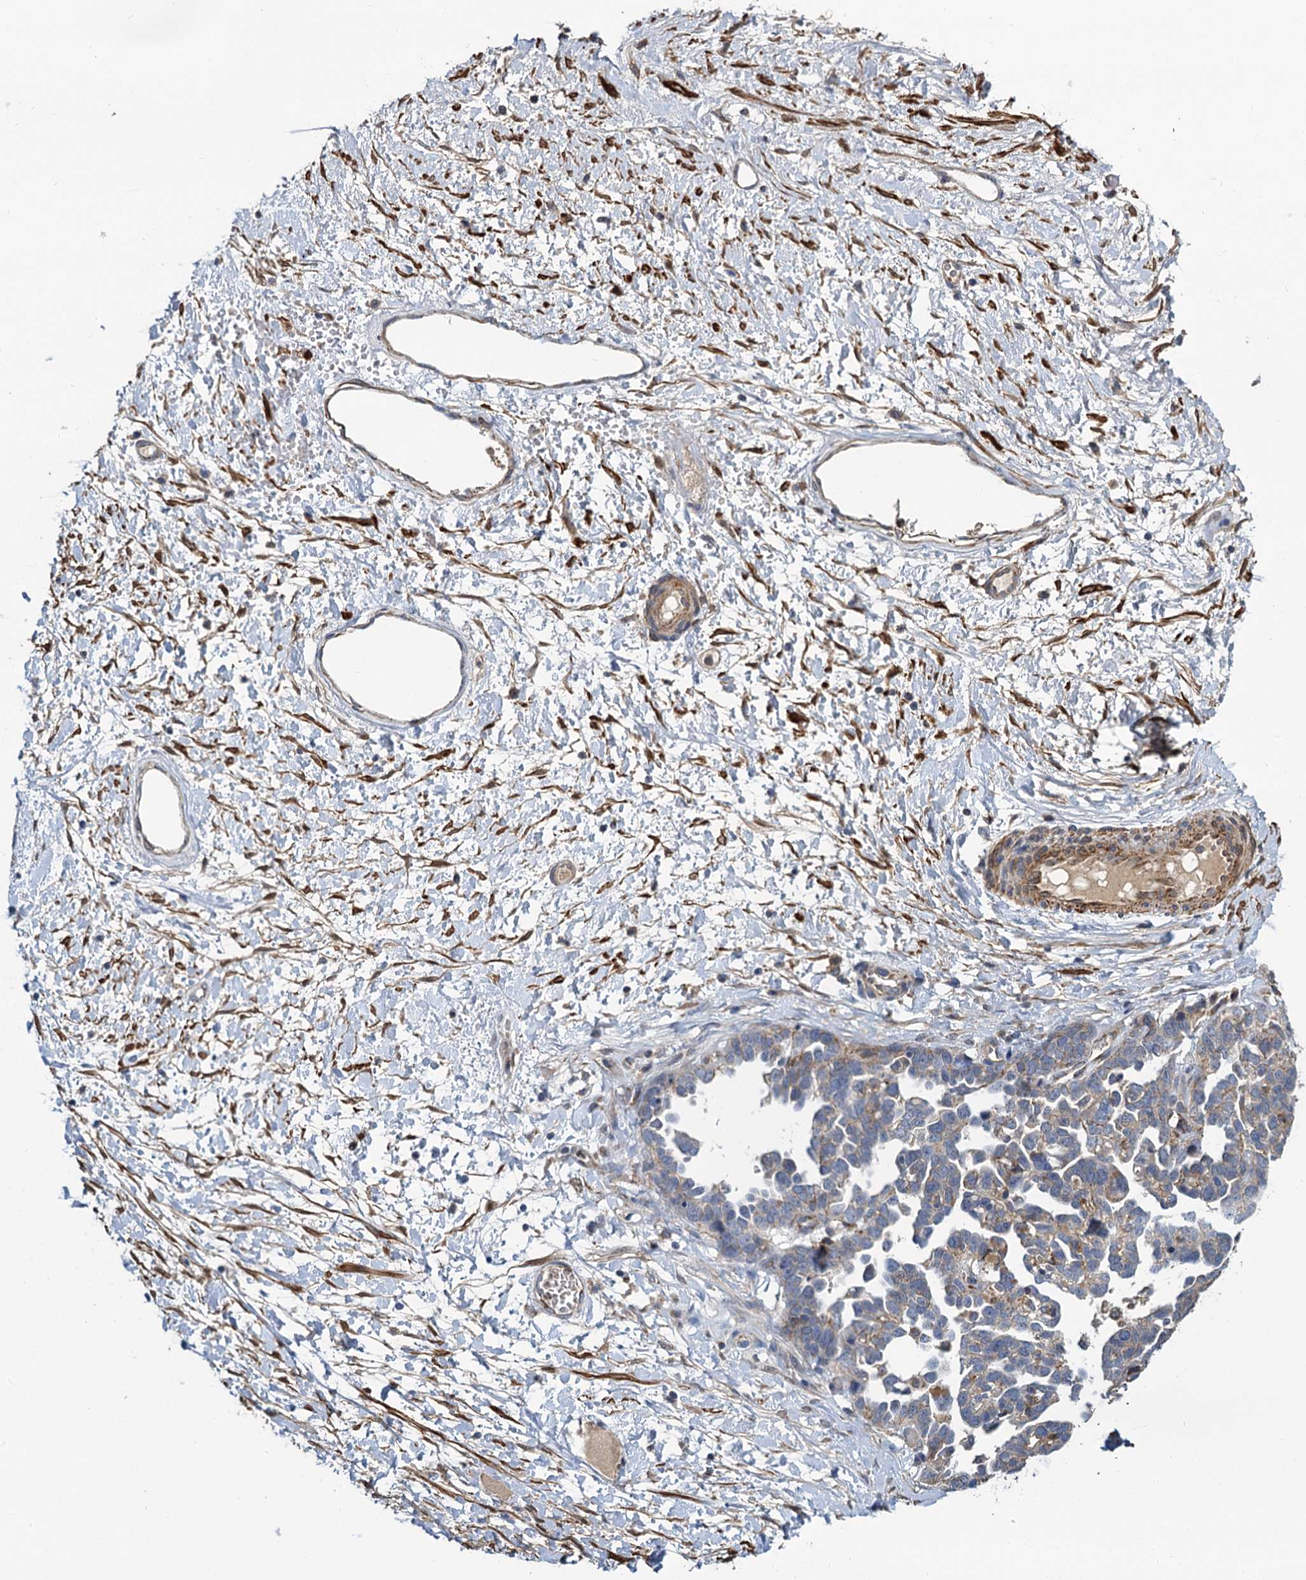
{"staining": {"intensity": "negative", "quantity": "none", "location": "none"}, "tissue": "ovarian cancer", "cell_type": "Tumor cells", "image_type": "cancer", "snomed": [{"axis": "morphology", "description": "Cystadenocarcinoma, serous, NOS"}, {"axis": "topography", "description": "Ovary"}], "caption": "High magnification brightfield microscopy of ovarian serous cystadenocarcinoma stained with DAB (brown) and counterstained with hematoxylin (blue): tumor cells show no significant positivity.", "gene": "ALKBH7", "patient": {"sex": "female", "age": 54}}